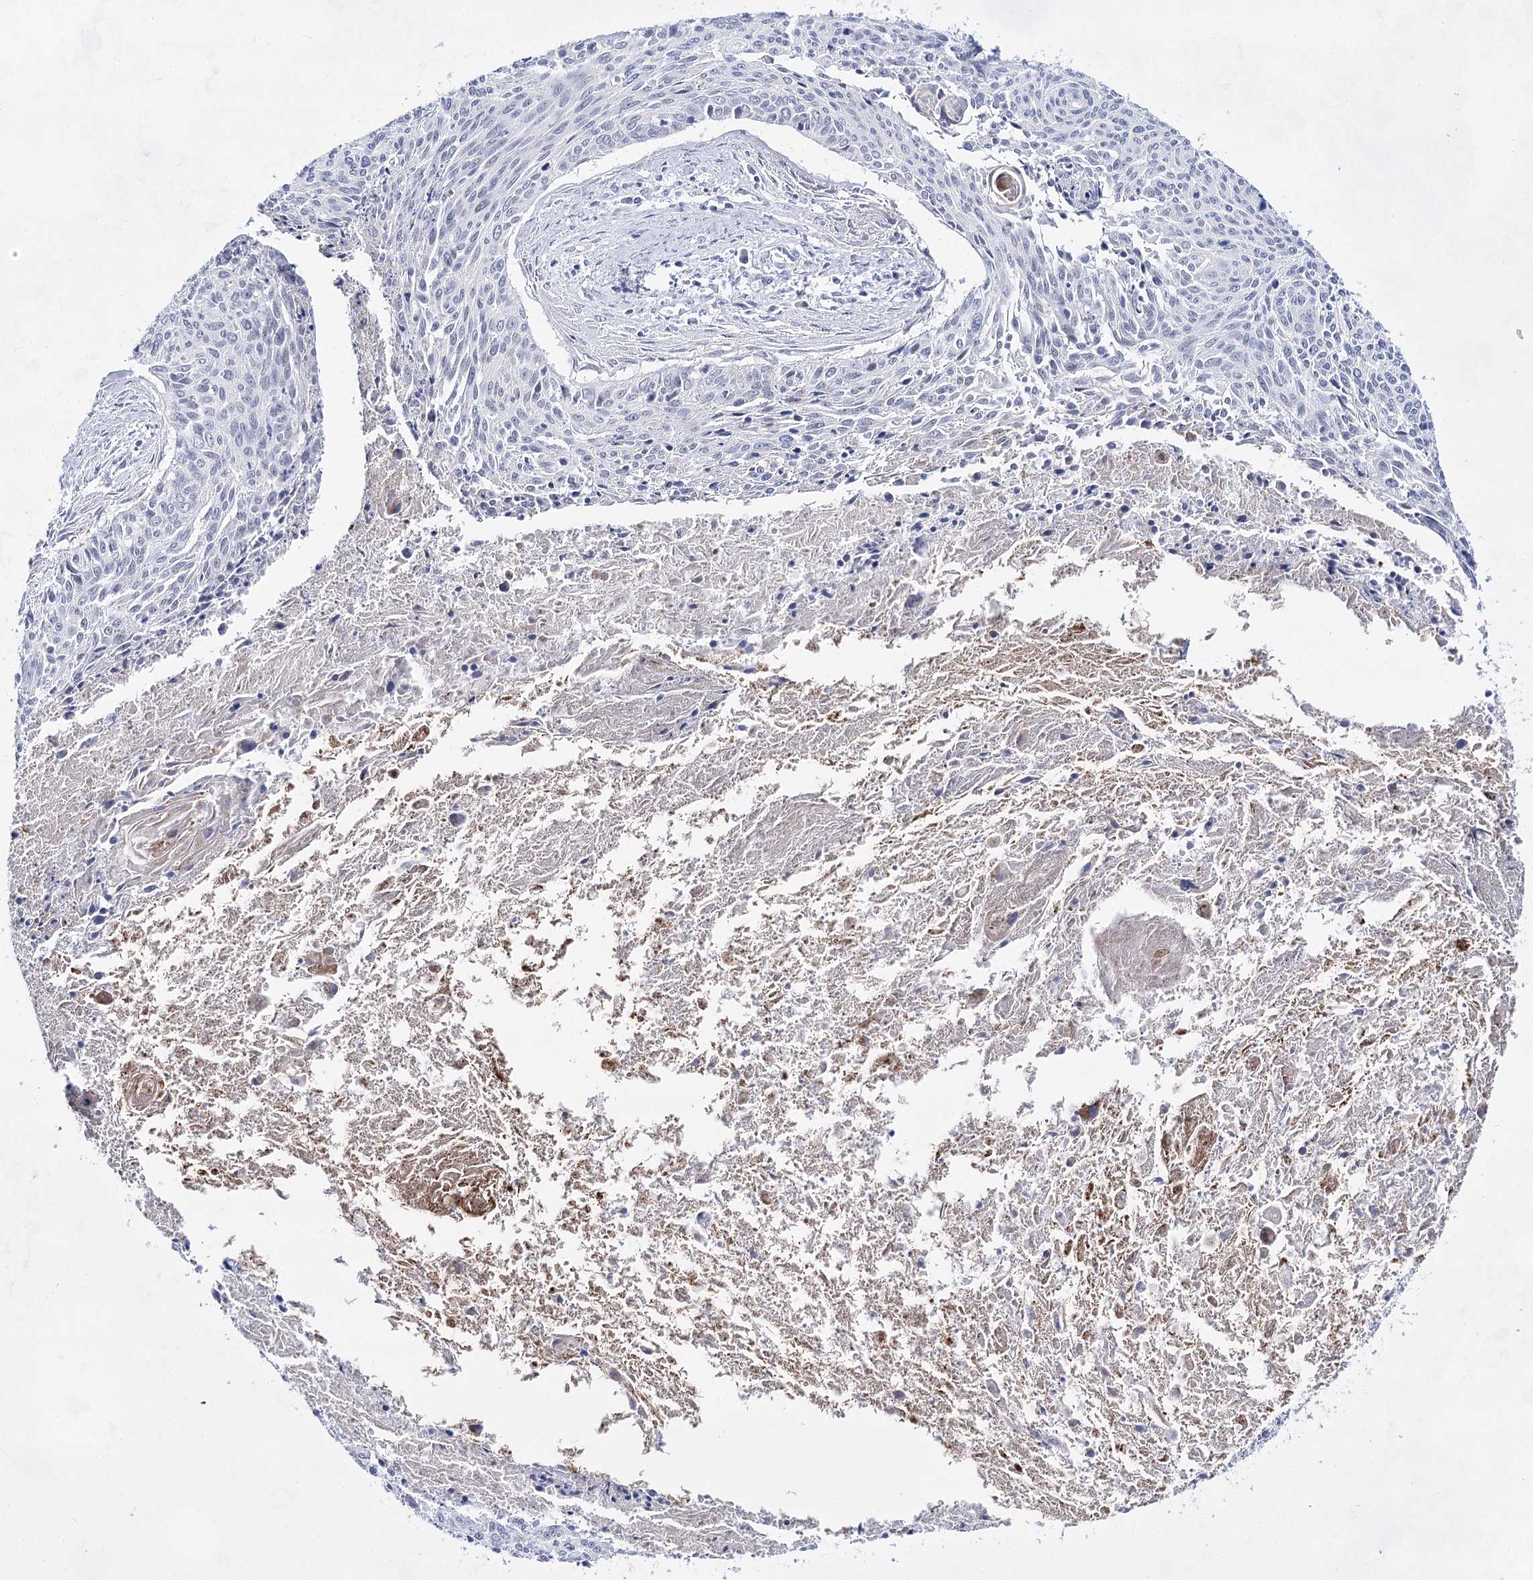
{"staining": {"intensity": "negative", "quantity": "none", "location": "none"}, "tissue": "cervical cancer", "cell_type": "Tumor cells", "image_type": "cancer", "snomed": [{"axis": "morphology", "description": "Squamous cell carcinoma, NOS"}, {"axis": "topography", "description": "Cervix"}], "caption": "A photomicrograph of cervical squamous cell carcinoma stained for a protein displays no brown staining in tumor cells.", "gene": "BPHL", "patient": {"sex": "female", "age": 55}}